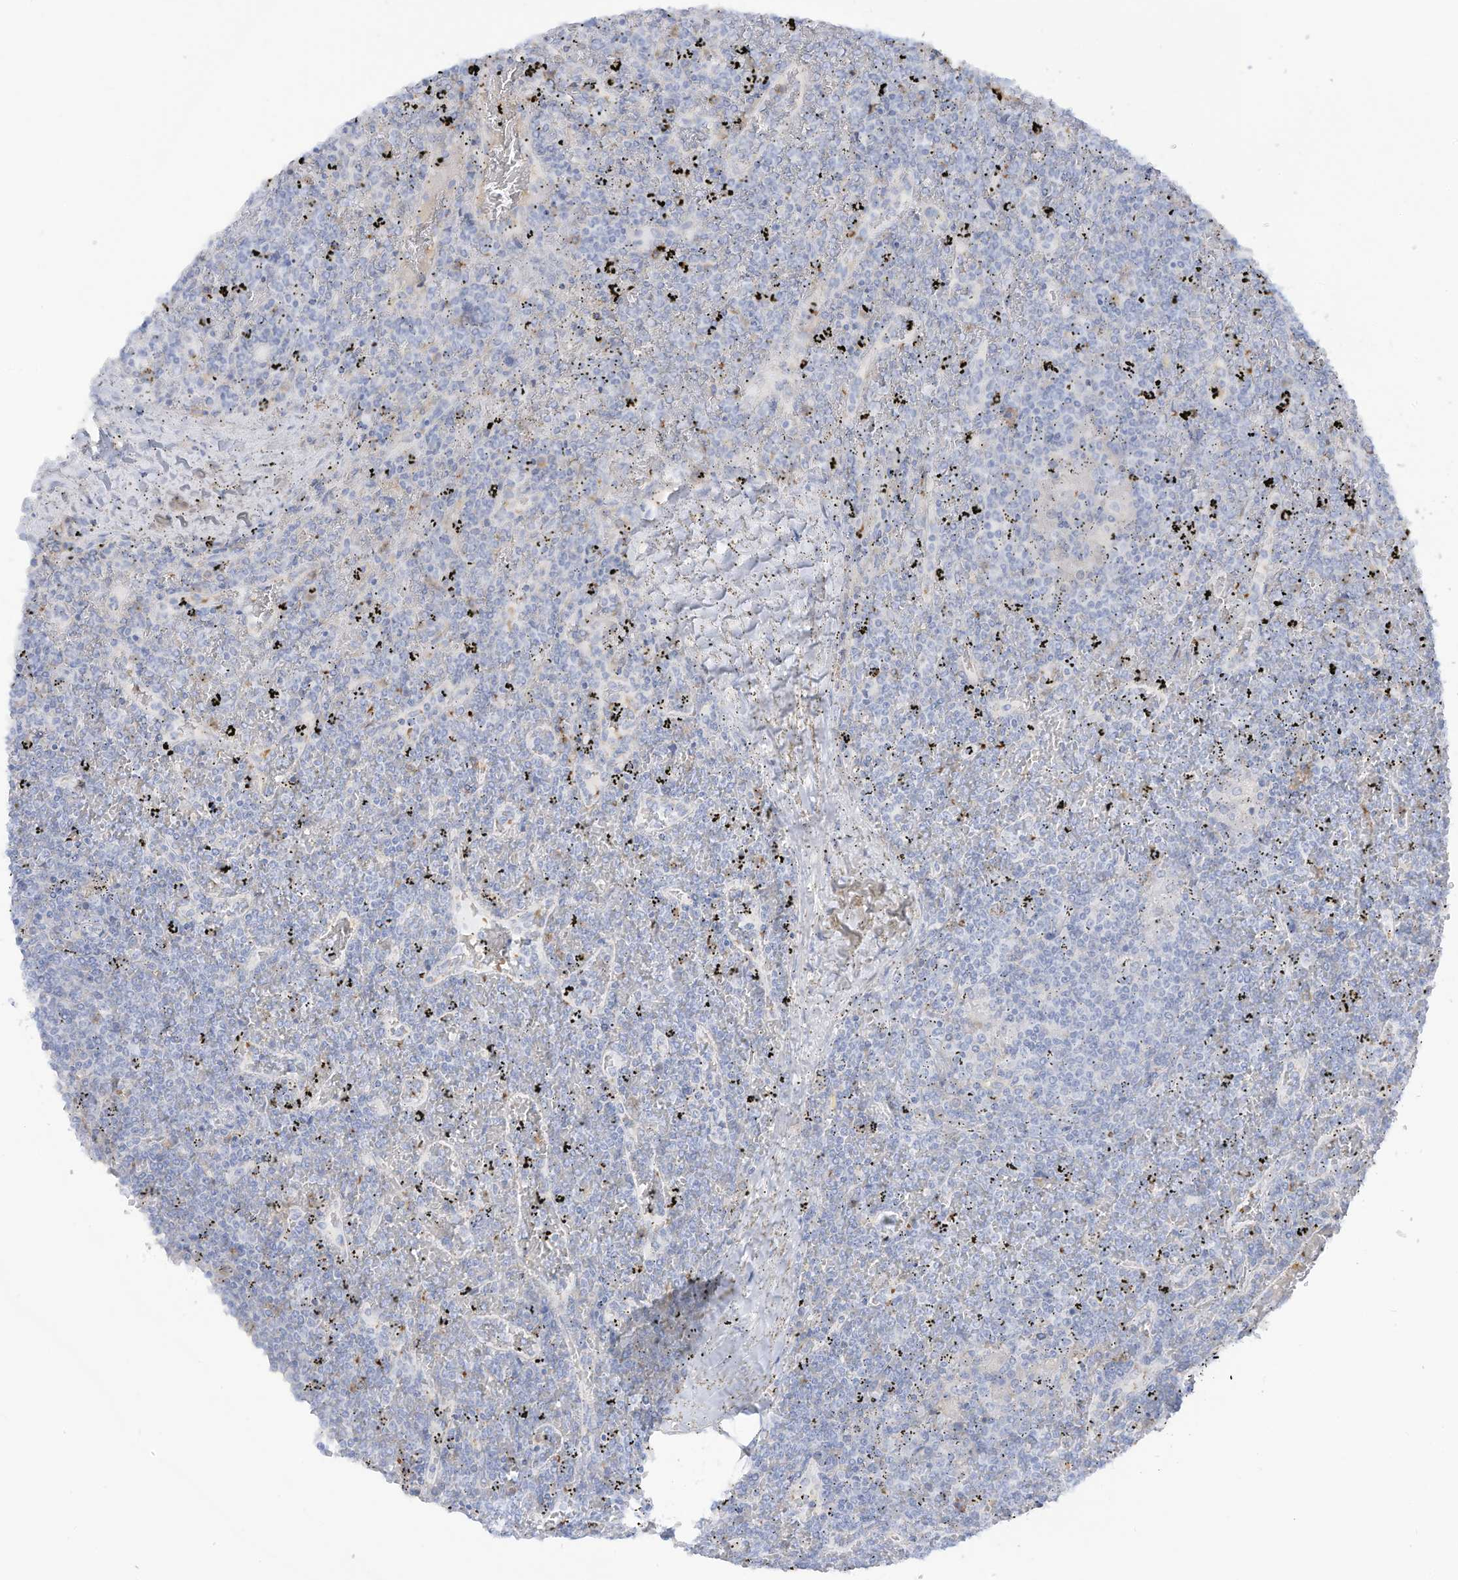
{"staining": {"intensity": "negative", "quantity": "none", "location": "none"}, "tissue": "lymphoma", "cell_type": "Tumor cells", "image_type": "cancer", "snomed": [{"axis": "morphology", "description": "Malignant lymphoma, non-Hodgkin's type, Low grade"}, {"axis": "topography", "description": "Spleen"}], "caption": "A photomicrograph of human low-grade malignant lymphoma, non-Hodgkin's type is negative for staining in tumor cells. (DAB (3,3'-diaminobenzidine) IHC, high magnification).", "gene": "HSD17B13", "patient": {"sex": "female", "age": 19}}